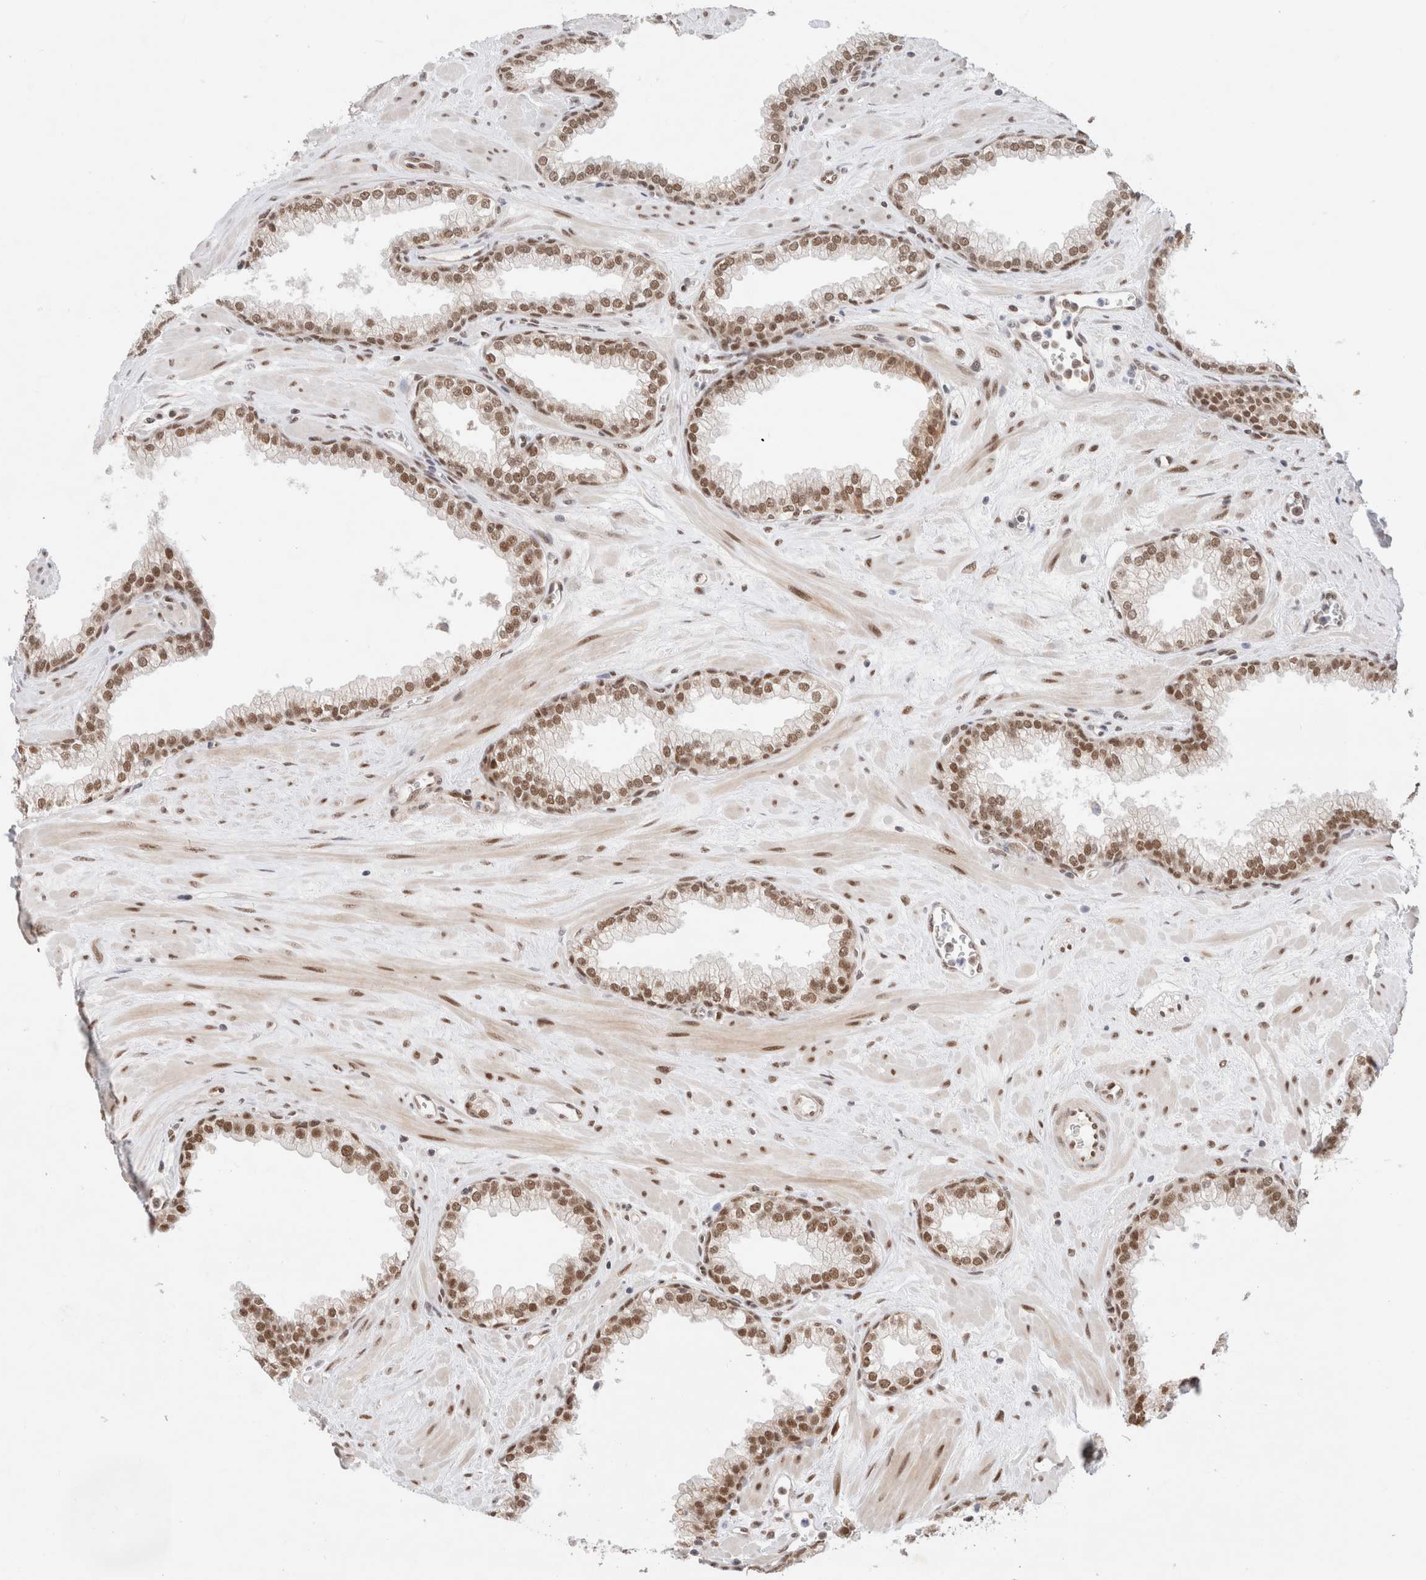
{"staining": {"intensity": "moderate", "quantity": ">75%", "location": "nuclear"}, "tissue": "prostate", "cell_type": "Glandular cells", "image_type": "normal", "snomed": [{"axis": "morphology", "description": "Normal tissue, NOS"}, {"axis": "morphology", "description": "Urothelial carcinoma, Low grade"}, {"axis": "topography", "description": "Urinary bladder"}, {"axis": "topography", "description": "Prostate"}], "caption": "DAB immunohistochemical staining of normal prostate exhibits moderate nuclear protein staining in approximately >75% of glandular cells.", "gene": "GTF2I", "patient": {"sex": "male", "age": 60}}